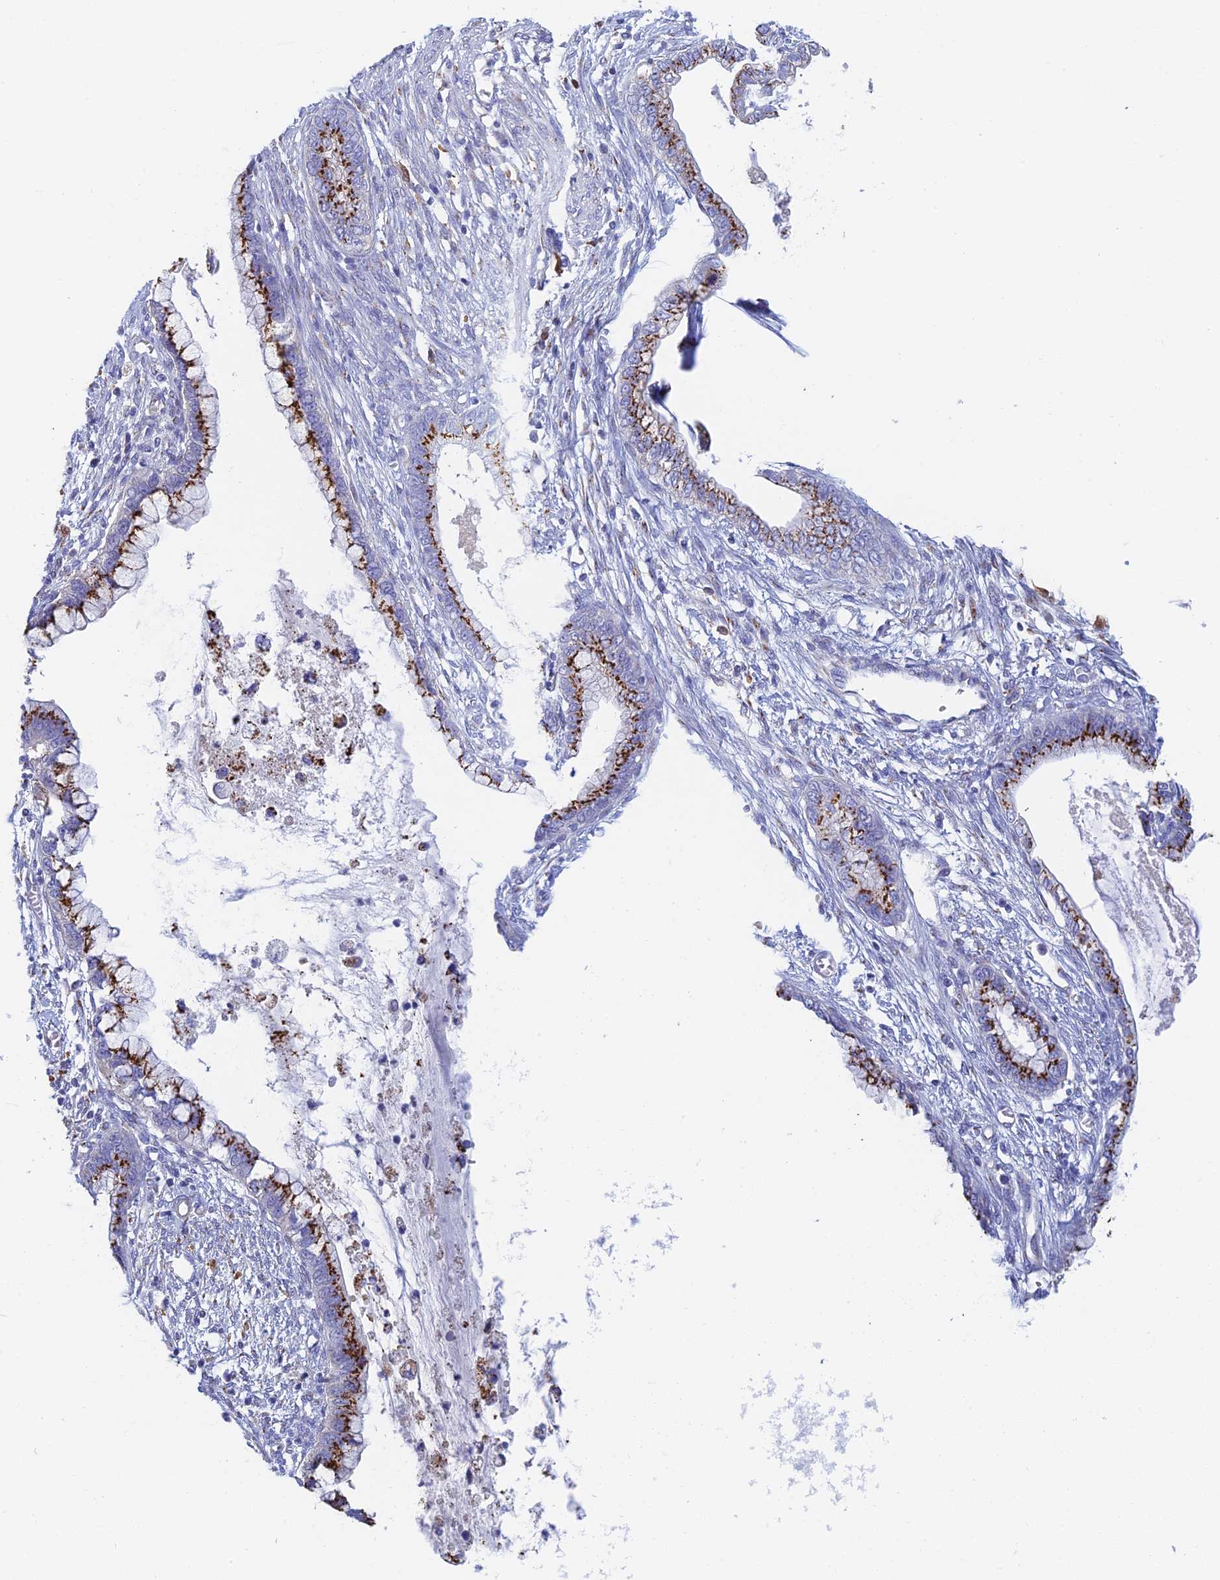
{"staining": {"intensity": "strong", "quantity": ">75%", "location": "cytoplasmic/membranous"}, "tissue": "cervical cancer", "cell_type": "Tumor cells", "image_type": "cancer", "snomed": [{"axis": "morphology", "description": "Adenocarcinoma, NOS"}, {"axis": "topography", "description": "Cervix"}], "caption": "This image shows immunohistochemistry staining of human cervical cancer, with high strong cytoplasmic/membranous staining in about >75% of tumor cells.", "gene": "SLC24A3", "patient": {"sex": "female", "age": 44}}